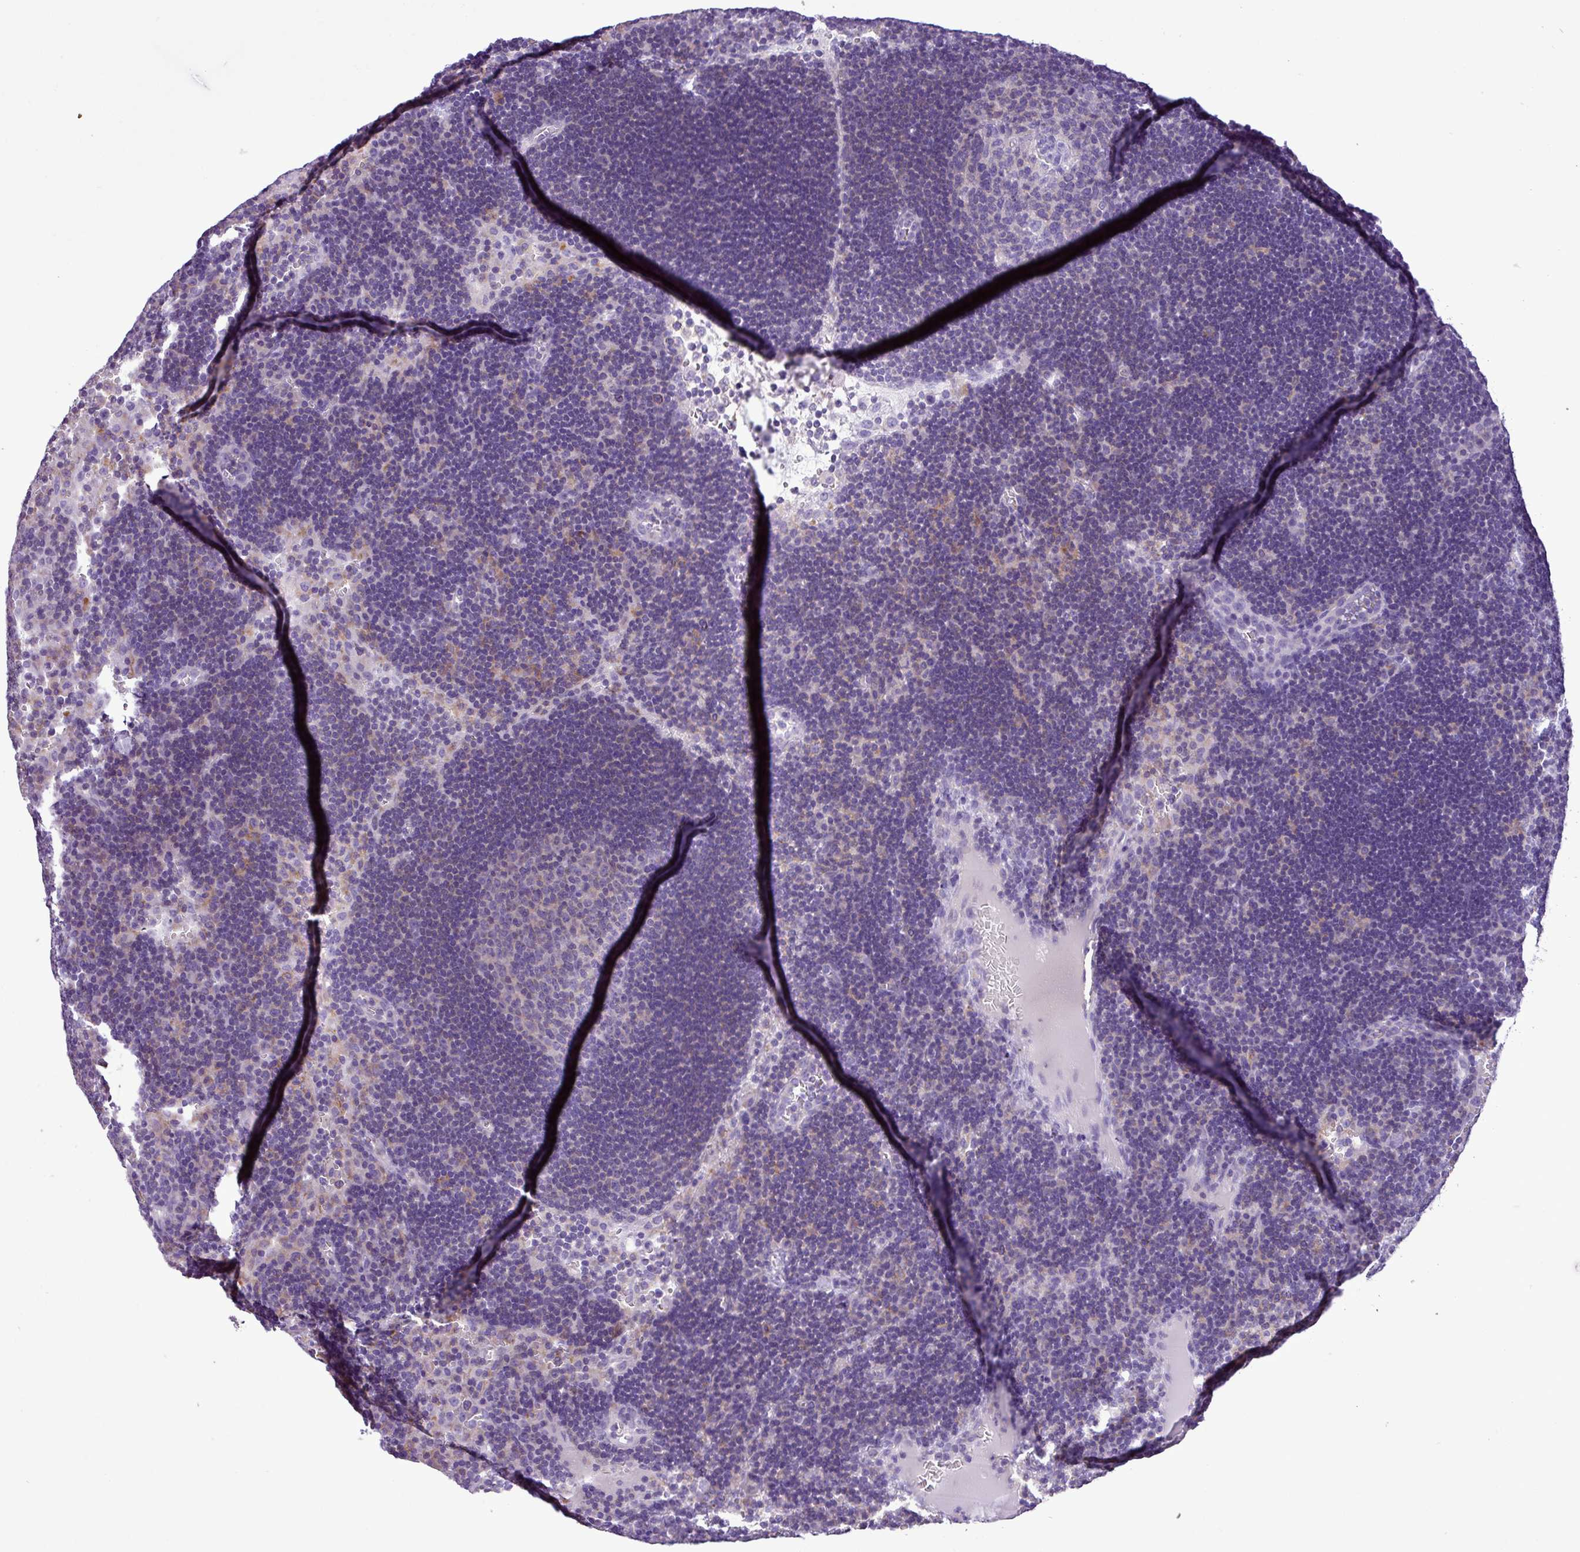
{"staining": {"intensity": "negative", "quantity": "none", "location": "none"}, "tissue": "lymph node", "cell_type": "Germinal center cells", "image_type": "normal", "snomed": [{"axis": "morphology", "description": "Normal tissue, NOS"}, {"axis": "topography", "description": "Lymph node"}], "caption": "An image of lymph node stained for a protein shows no brown staining in germinal center cells.", "gene": "ZNF334", "patient": {"sex": "male", "age": 62}}